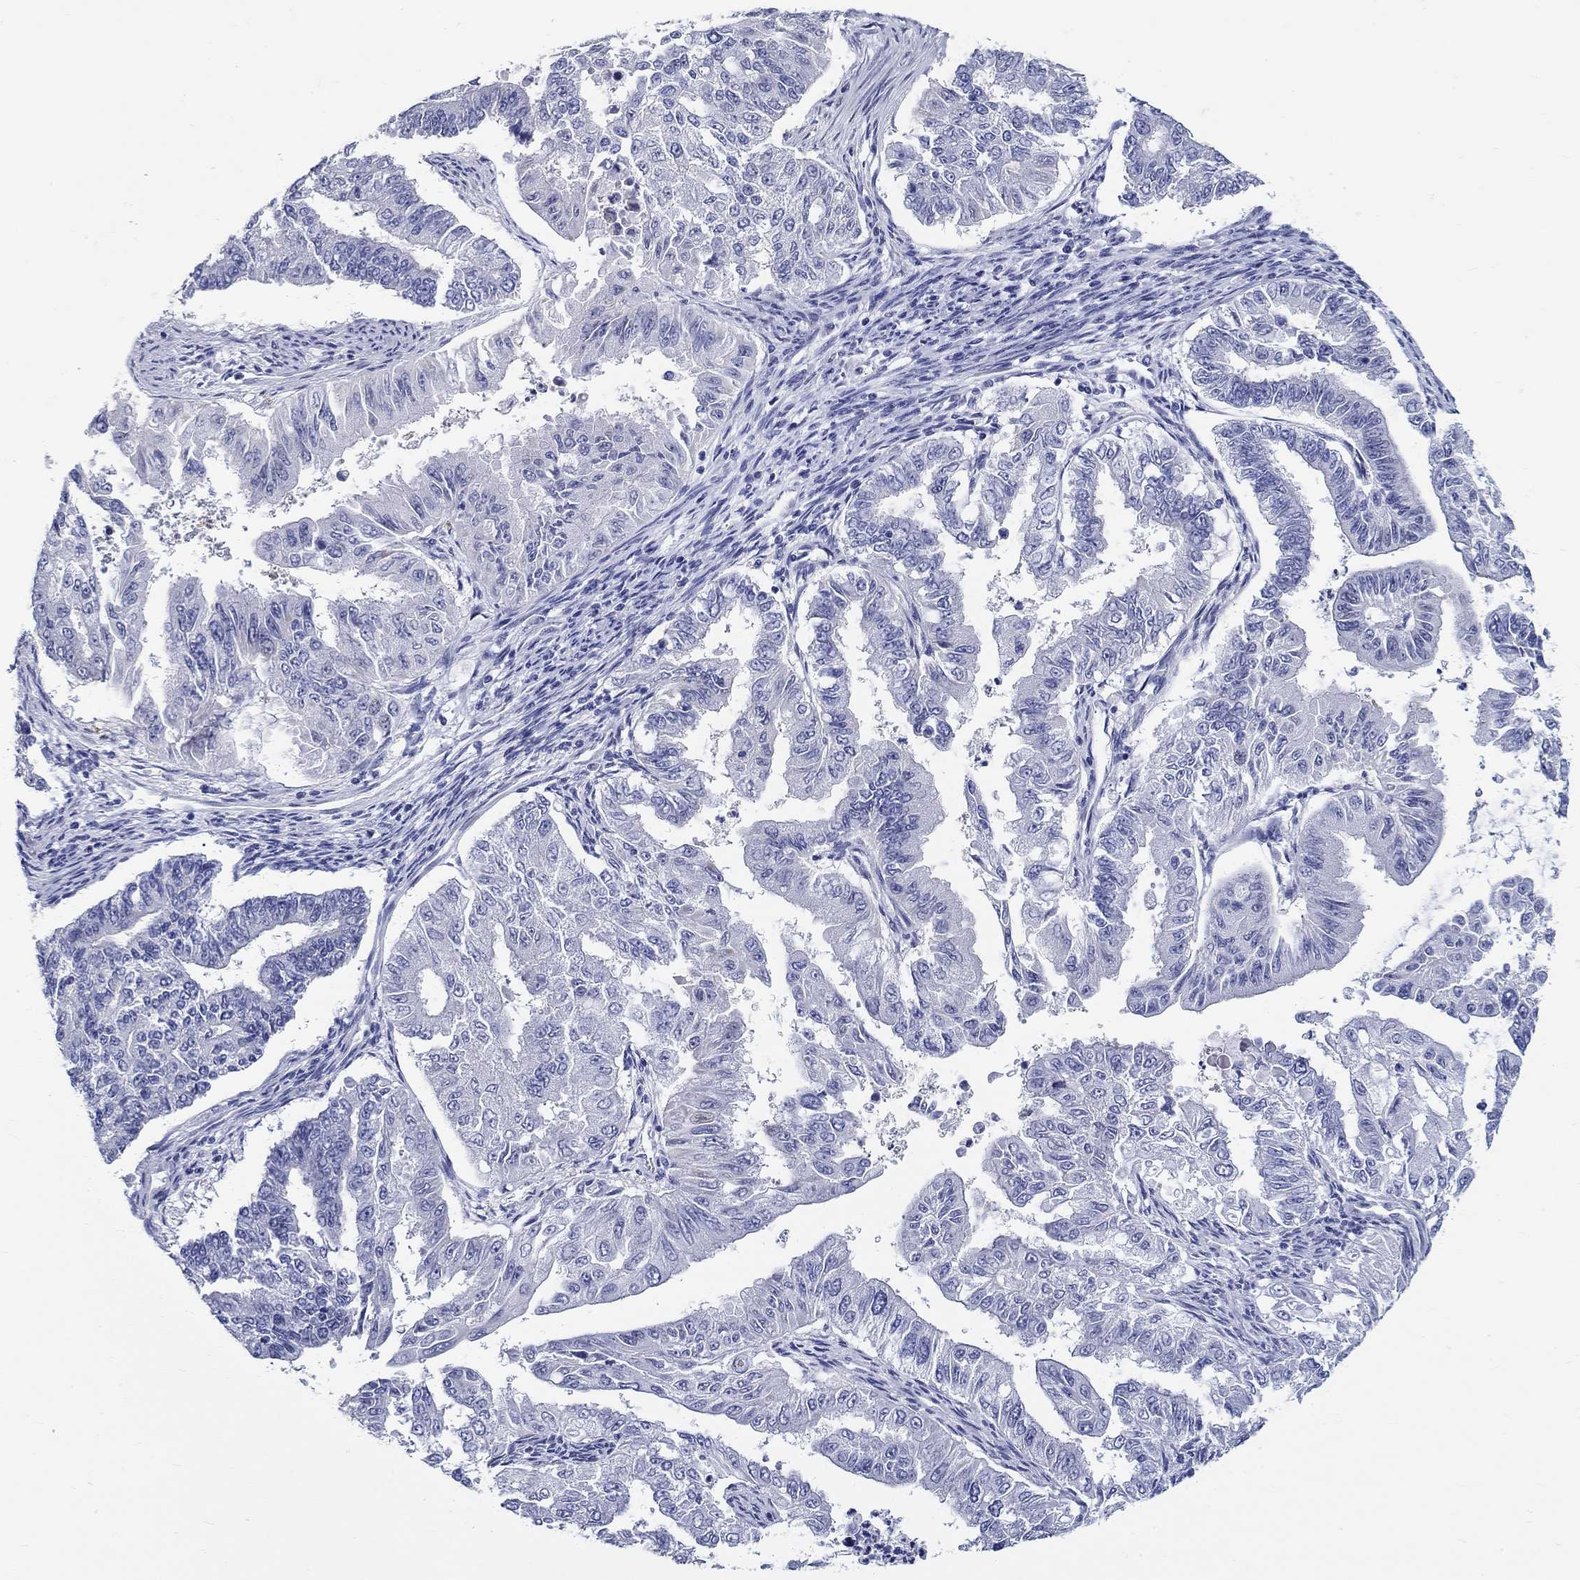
{"staining": {"intensity": "negative", "quantity": "none", "location": "none"}, "tissue": "endometrial cancer", "cell_type": "Tumor cells", "image_type": "cancer", "snomed": [{"axis": "morphology", "description": "Adenocarcinoma, NOS"}, {"axis": "topography", "description": "Uterus"}], "caption": "The histopathology image reveals no significant expression in tumor cells of endometrial cancer (adenocarcinoma). (DAB (3,3'-diaminobenzidine) immunohistochemistry, high magnification).", "gene": "CRYGS", "patient": {"sex": "female", "age": 59}}